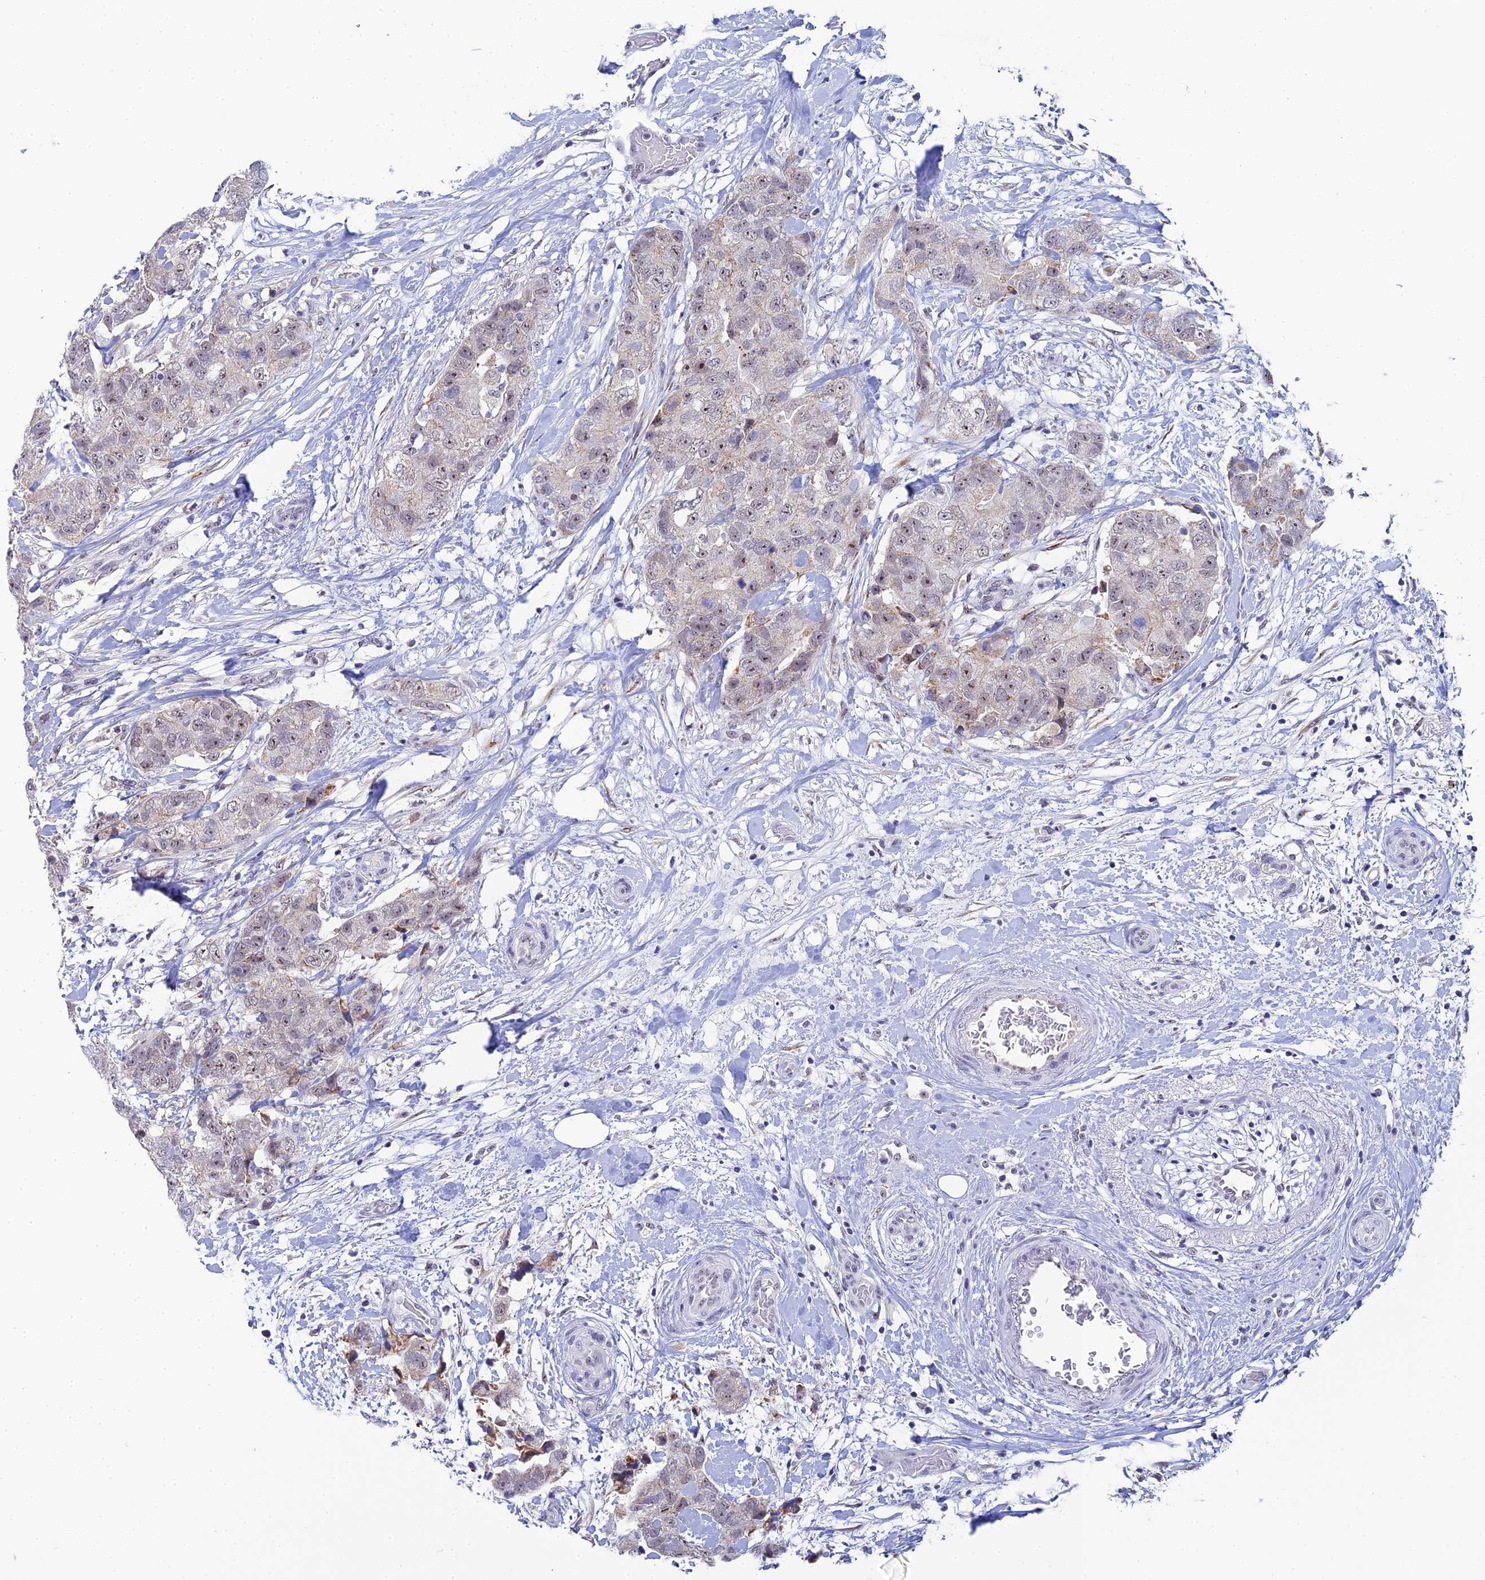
{"staining": {"intensity": "weak", "quantity": "<25%", "location": "nuclear"}, "tissue": "breast cancer", "cell_type": "Tumor cells", "image_type": "cancer", "snomed": [{"axis": "morphology", "description": "Duct carcinoma"}, {"axis": "topography", "description": "Breast"}], "caption": "Immunohistochemical staining of human breast infiltrating ductal carcinoma demonstrates no significant expression in tumor cells. (Stains: DAB IHC with hematoxylin counter stain, Microscopy: brightfield microscopy at high magnification).", "gene": "PLPP4", "patient": {"sex": "female", "age": 62}}